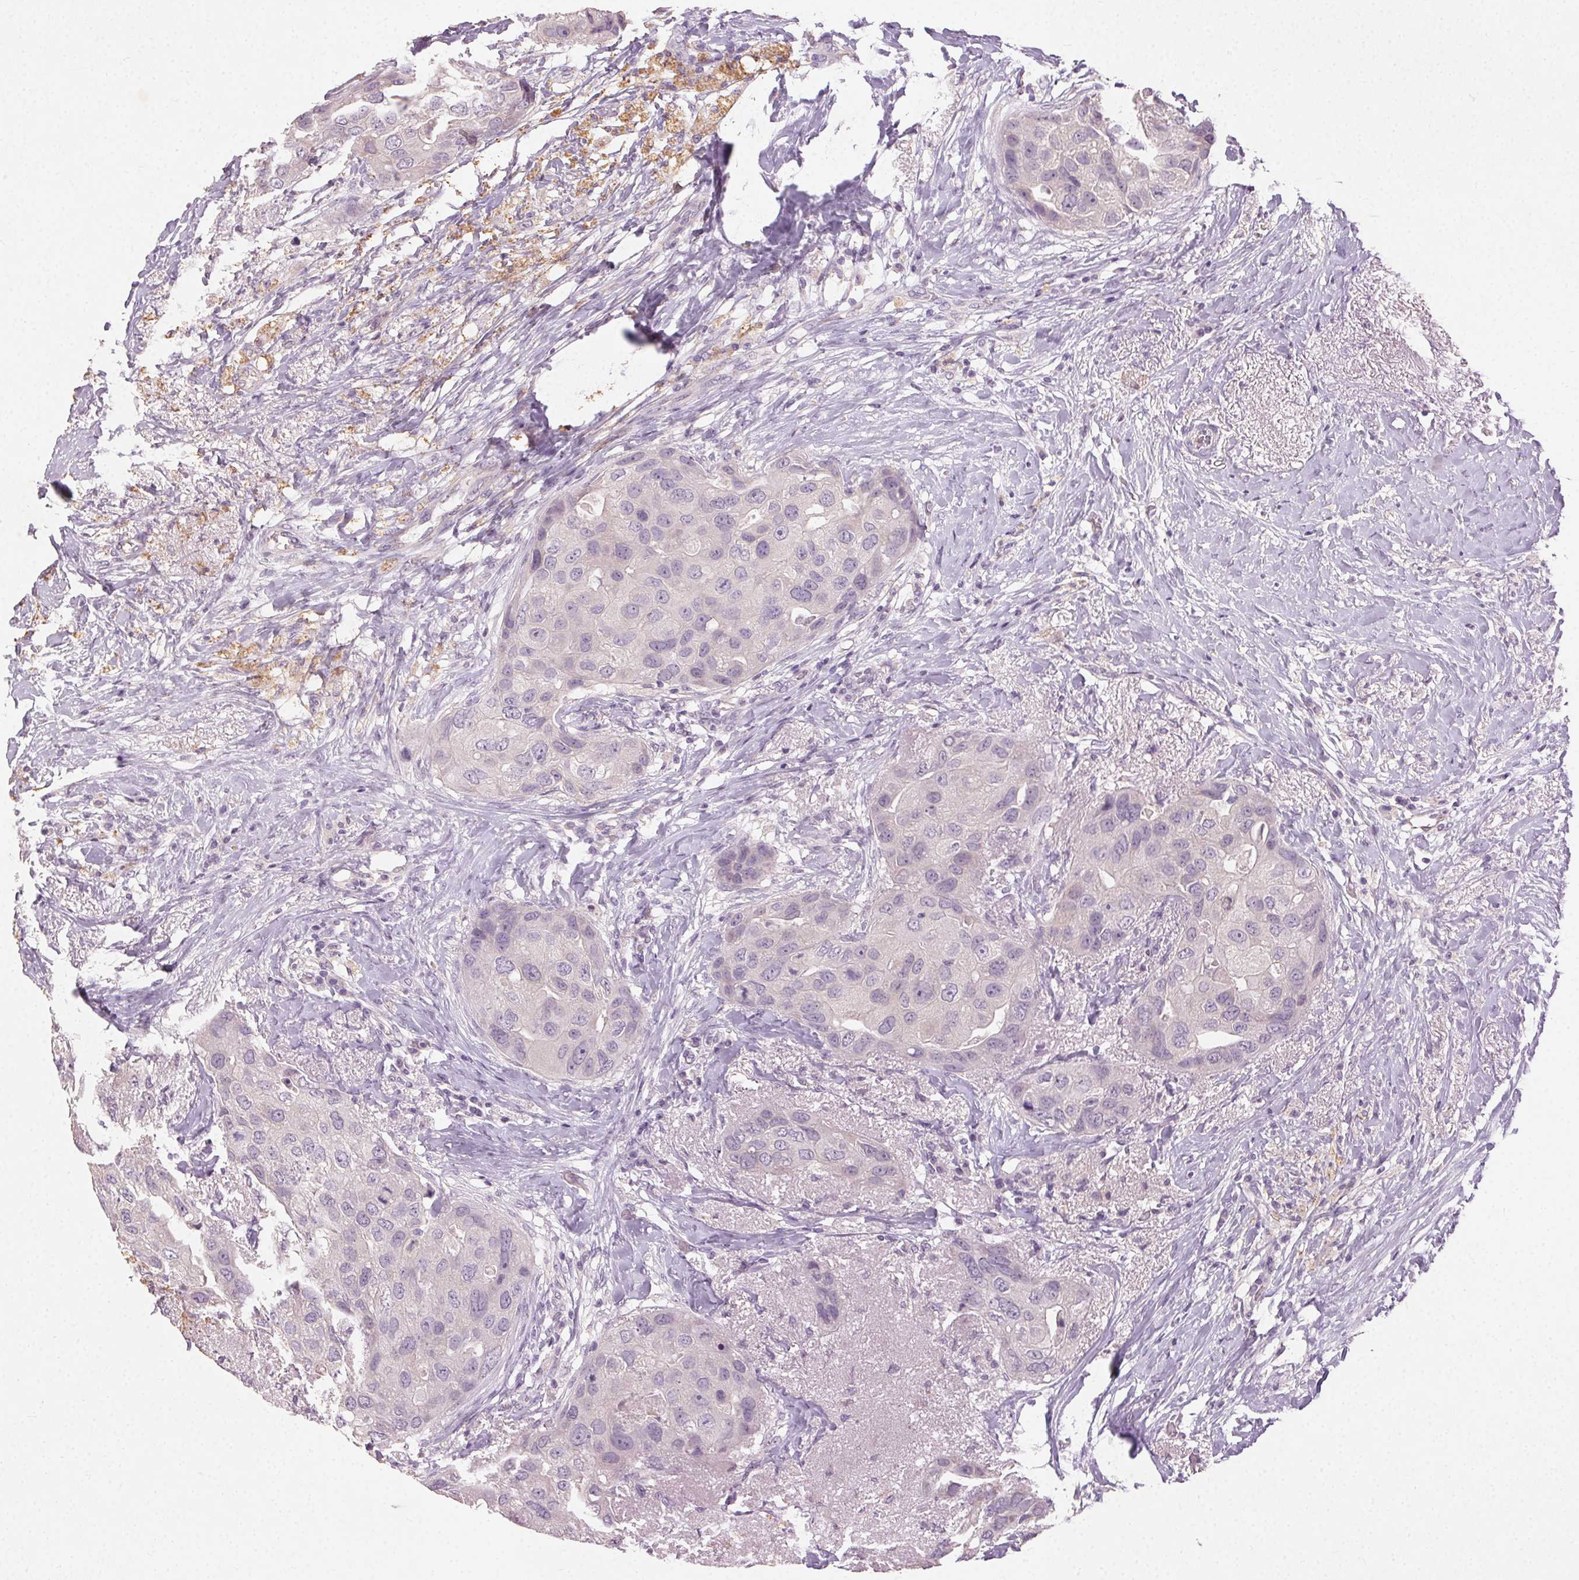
{"staining": {"intensity": "negative", "quantity": "none", "location": "none"}, "tissue": "breast cancer", "cell_type": "Tumor cells", "image_type": "cancer", "snomed": [{"axis": "morphology", "description": "Duct carcinoma"}, {"axis": "topography", "description": "Breast"}], "caption": "A micrograph of human breast cancer (infiltrating ductal carcinoma) is negative for staining in tumor cells.", "gene": "CLTRN", "patient": {"sex": "female", "age": 43}}